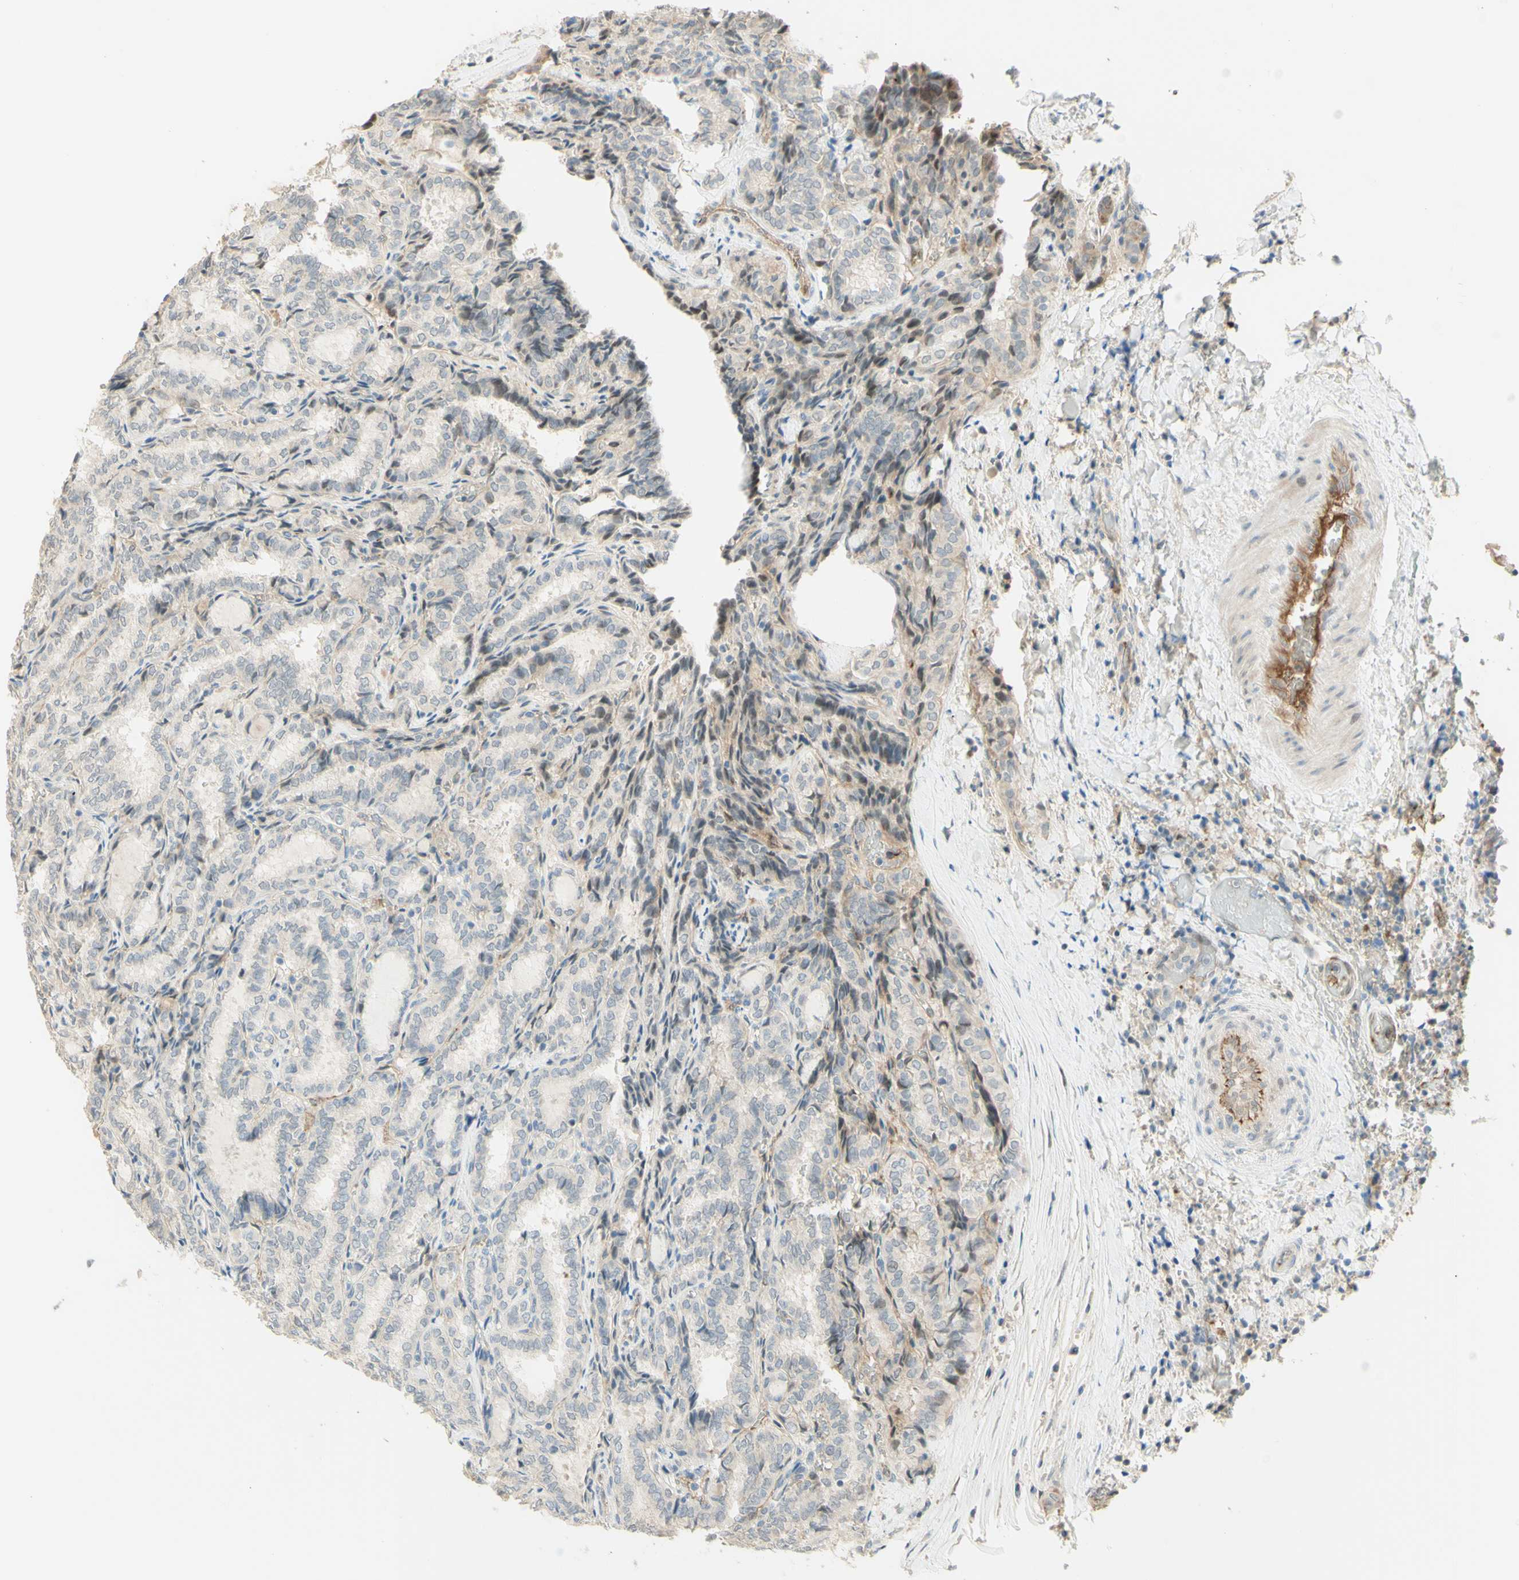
{"staining": {"intensity": "negative", "quantity": "none", "location": "none"}, "tissue": "thyroid cancer", "cell_type": "Tumor cells", "image_type": "cancer", "snomed": [{"axis": "morphology", "description": "Normal tissue, NOS"}, {"axis": "morphology", "description": "Papillary adenocarcinoma, NOS"}, {"axis": "topography", "description": "Thyroid gland"}], "caption": "Tumor cells are negative for brown protein staining in papillary adenocarcinoma (thyroid).", "gene": "ANGPT2", "patient": {"sex": "female", "age": 30}}